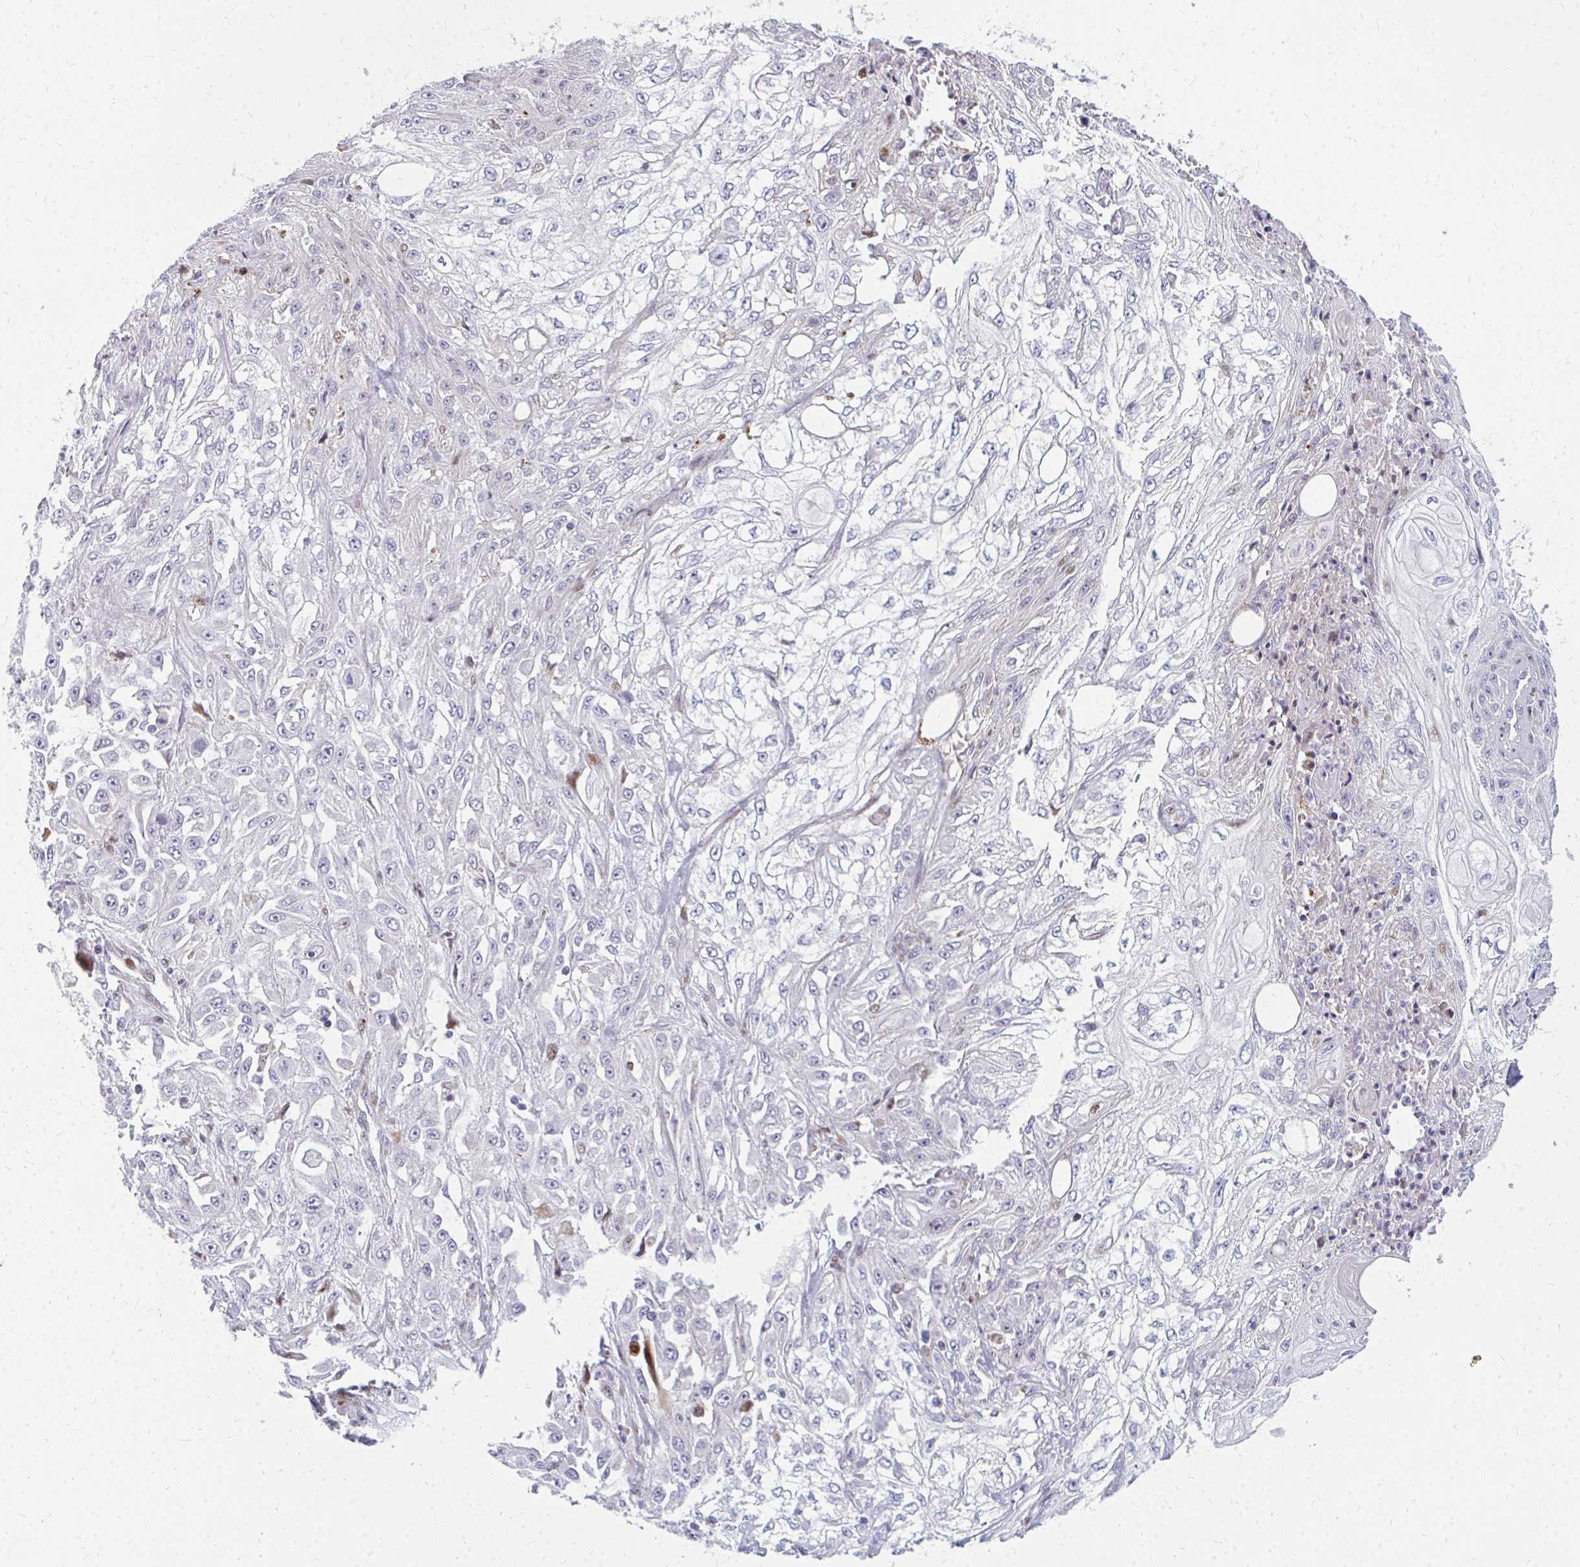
{"staining": {"intensity": "negative", "quantity": "none", "location": "none"}, "tissue": "skin cancer", "cell_type": "Tumor cells", "image_type": "cancer", "snomed": [{"axis": "morphology", "description": "Squamous cell carcinoma, NOS"}, {"axis": "morphology", "description": "Squamous cell carcinoma, metastatic, NOS"}, {"axis": "topography", "description": "Skin"}, {"axis": "topography", "description": "Lymph node"}], "caption": "Protein analysis of skin cancer displays no significant expression in tumor cells. (DAB immunohistochemistry, high magnification).", "gene": "PLA2G5", "patient": {"sex": "male", "age": 75}}